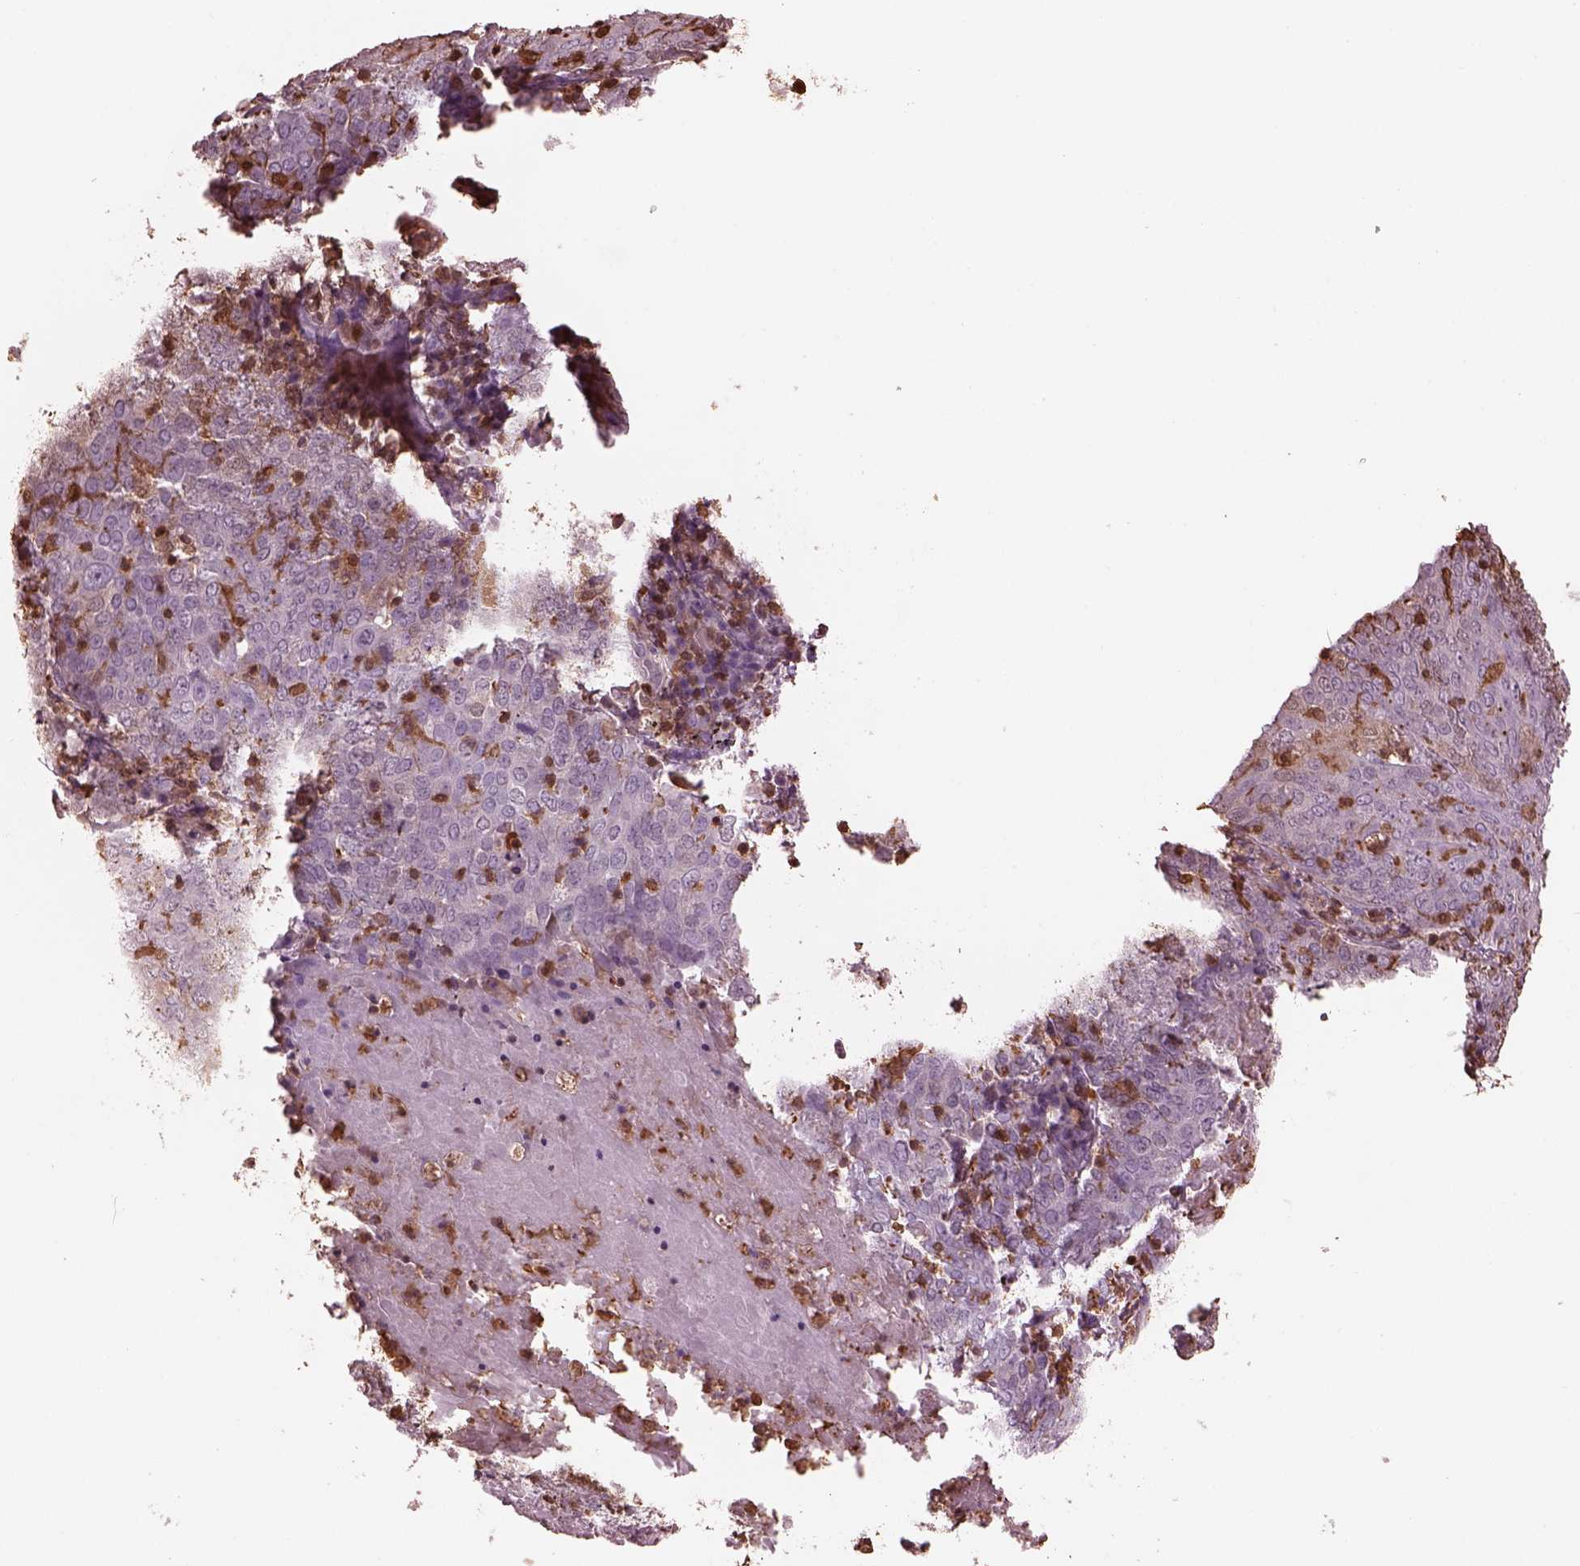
{"staining": {"intensity": "negative", "quantity": "none", "location": "none"}, "tissue": "lung cancer", "cell_type": "Tumor cells", "image_type": "cancer", "snomed": [{"axis": "morphology", "description": "Squamous cell carcinoma, NOS"}, {"axis": "topography", "description": "Lung"}], "caption": "This histopathology image is of lung squamous cell carcinoma stained with immunohistochemistry to label a protein in brown with the nuclei are counter-stained blue. There is no expression in tumor cells.", "gene": "IL31RA", "patient": {"sex": "male", "age": 82}}